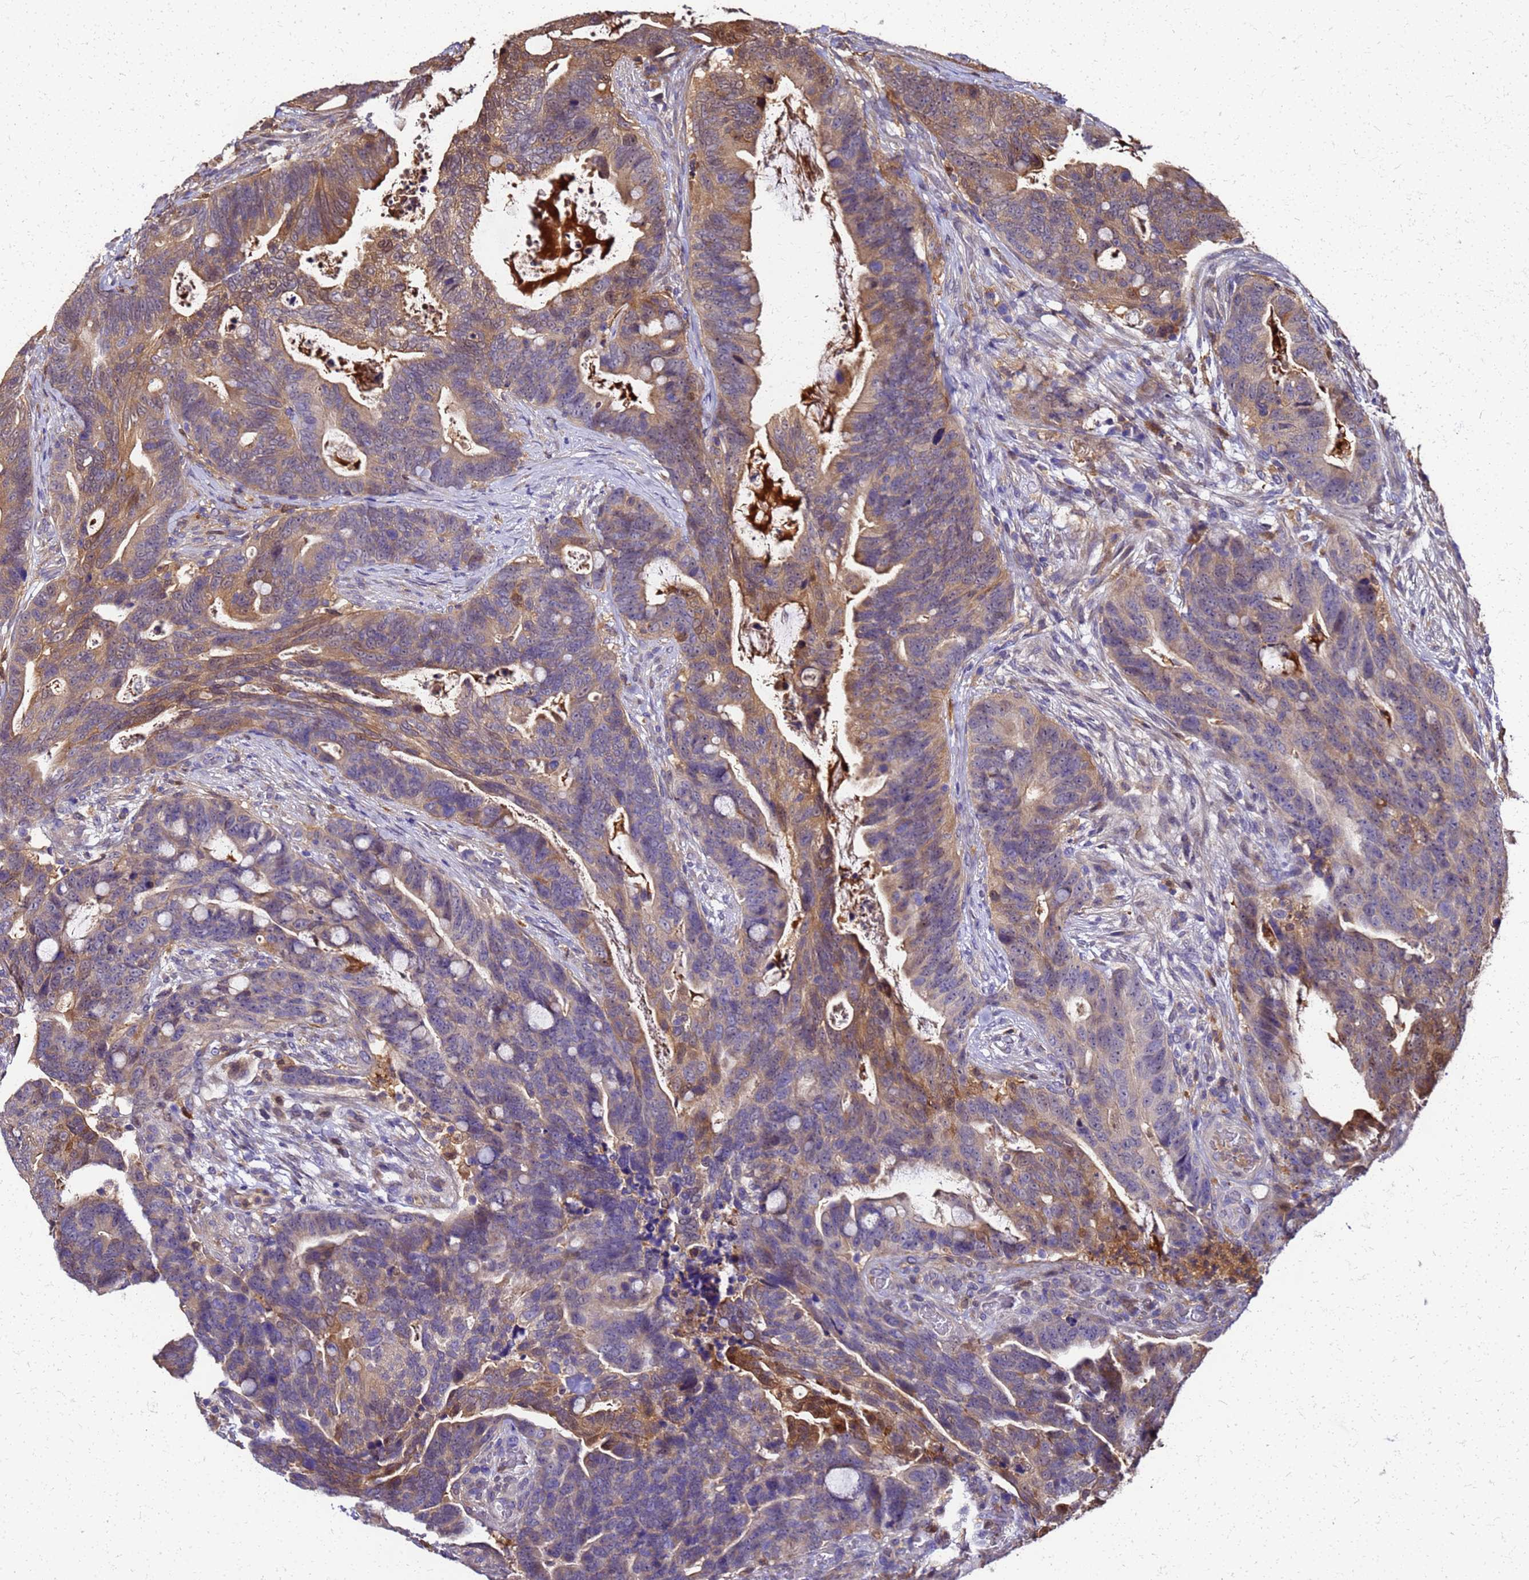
{"staining": {"intensity": "moderate", "quantity": "25%-75%", "location": "cytoplasmic/membranous"}, "tissue": "colorectal cancer", "cell_type": "Tumor cells", "image_type": "cancer", "snomed": [{"axis": "morphology", "description": "Adenocarcinoma, NOS"}, {"axis": "topography", "description": "Colon"}], "caption": "Colorectal cancer (adenocarcinoma) stained for a protein (brown) exhibits moderate cytoplasmic/membranous positive staining in about 25%-75% of tumor cells.", "gene": "S100A11", "patient": {"sex": "female", "age": 82}}